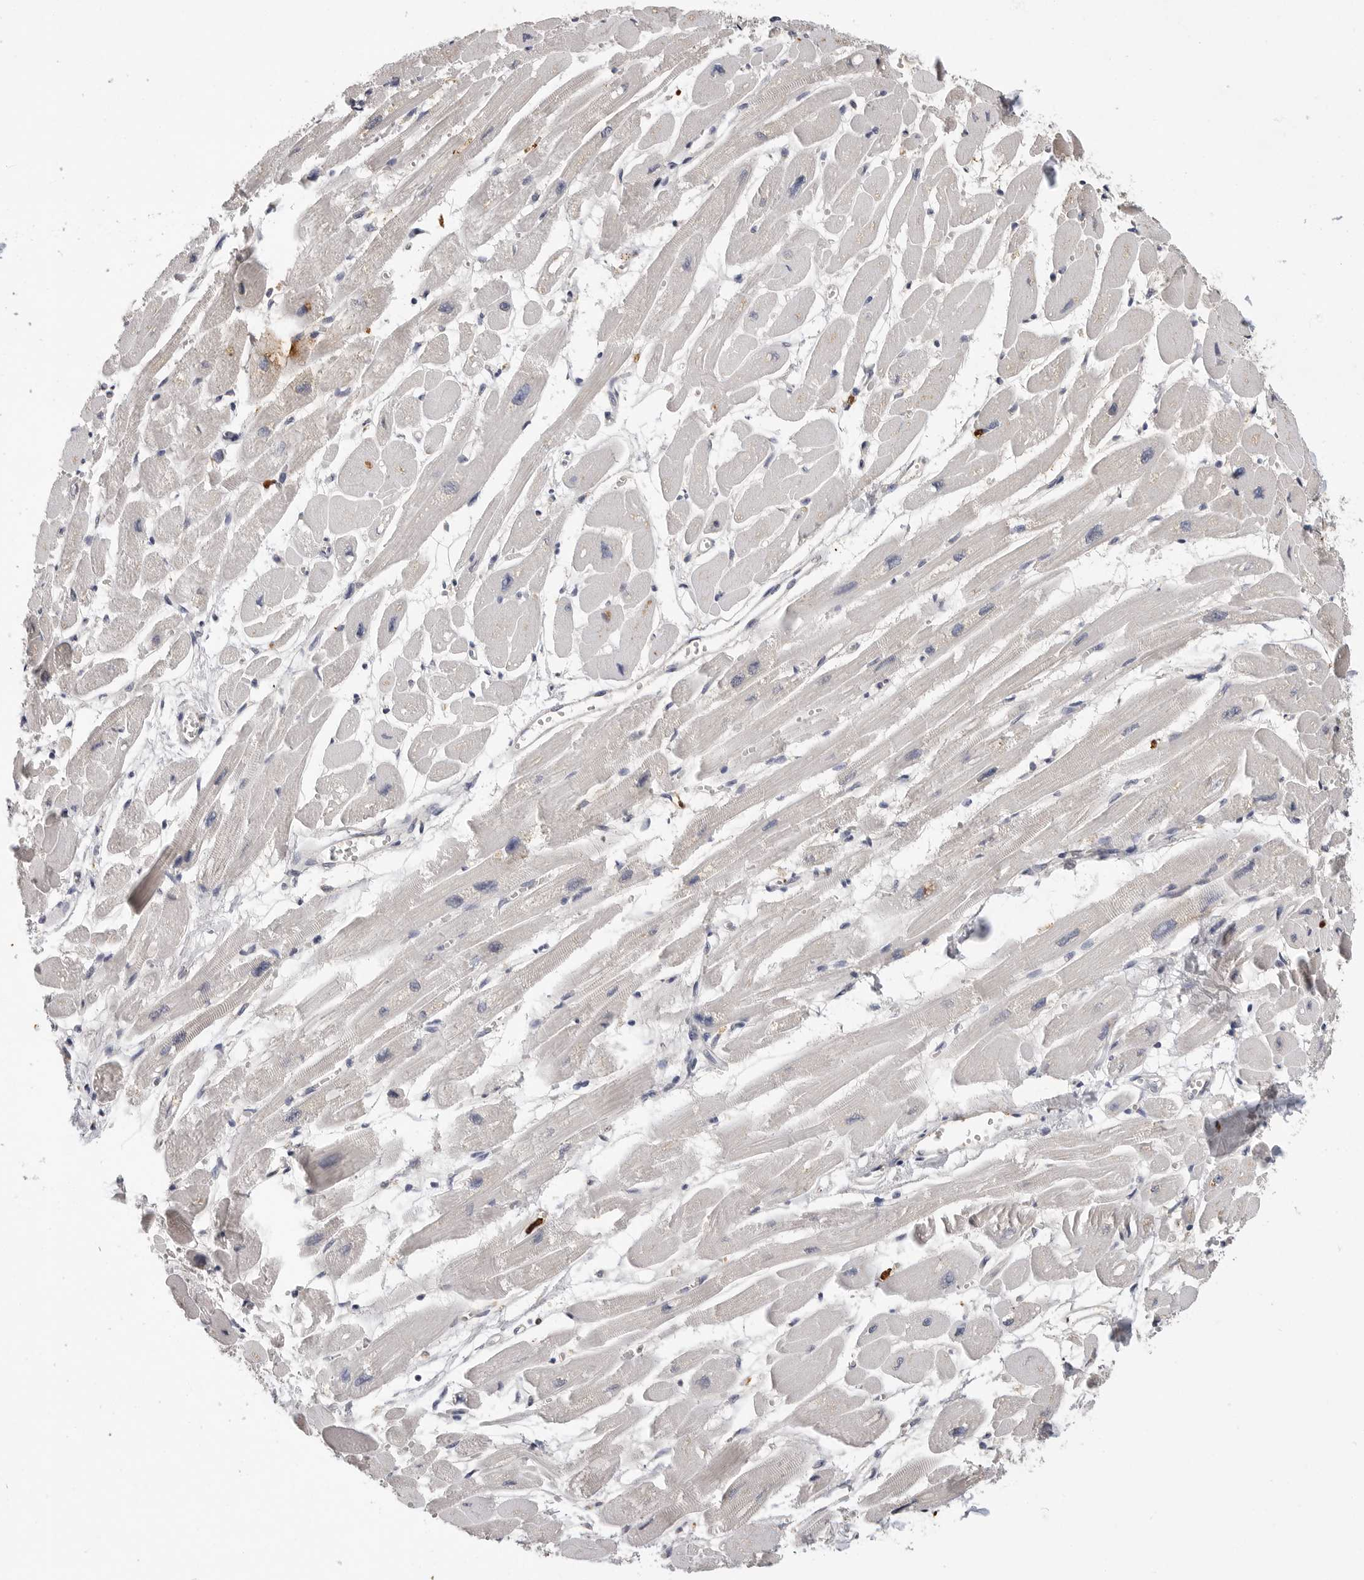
{"staining": {"intensity": "negative", "quantity": "none", "location": "none"}, "tissue": "heart muscle", "cell_type": "Cardiomyocytes", "image_type": "normal", "snomed": [{"axis": "morphology", "description": "Normal tissue, NOS"}, {"axis": "topography", "description": "Heart"}], "caption": "Immunohistochemical staining of unremarkable human heart muscle reveals no significant positivity in cardiomyocytes. Brightfield microscopy of immunohistochemistry stained with DAB (brown) and hematoxylin (blue), captured at high magnification.", "gene": "LTBR", "patient": {"sex": "female", "age": 54}}